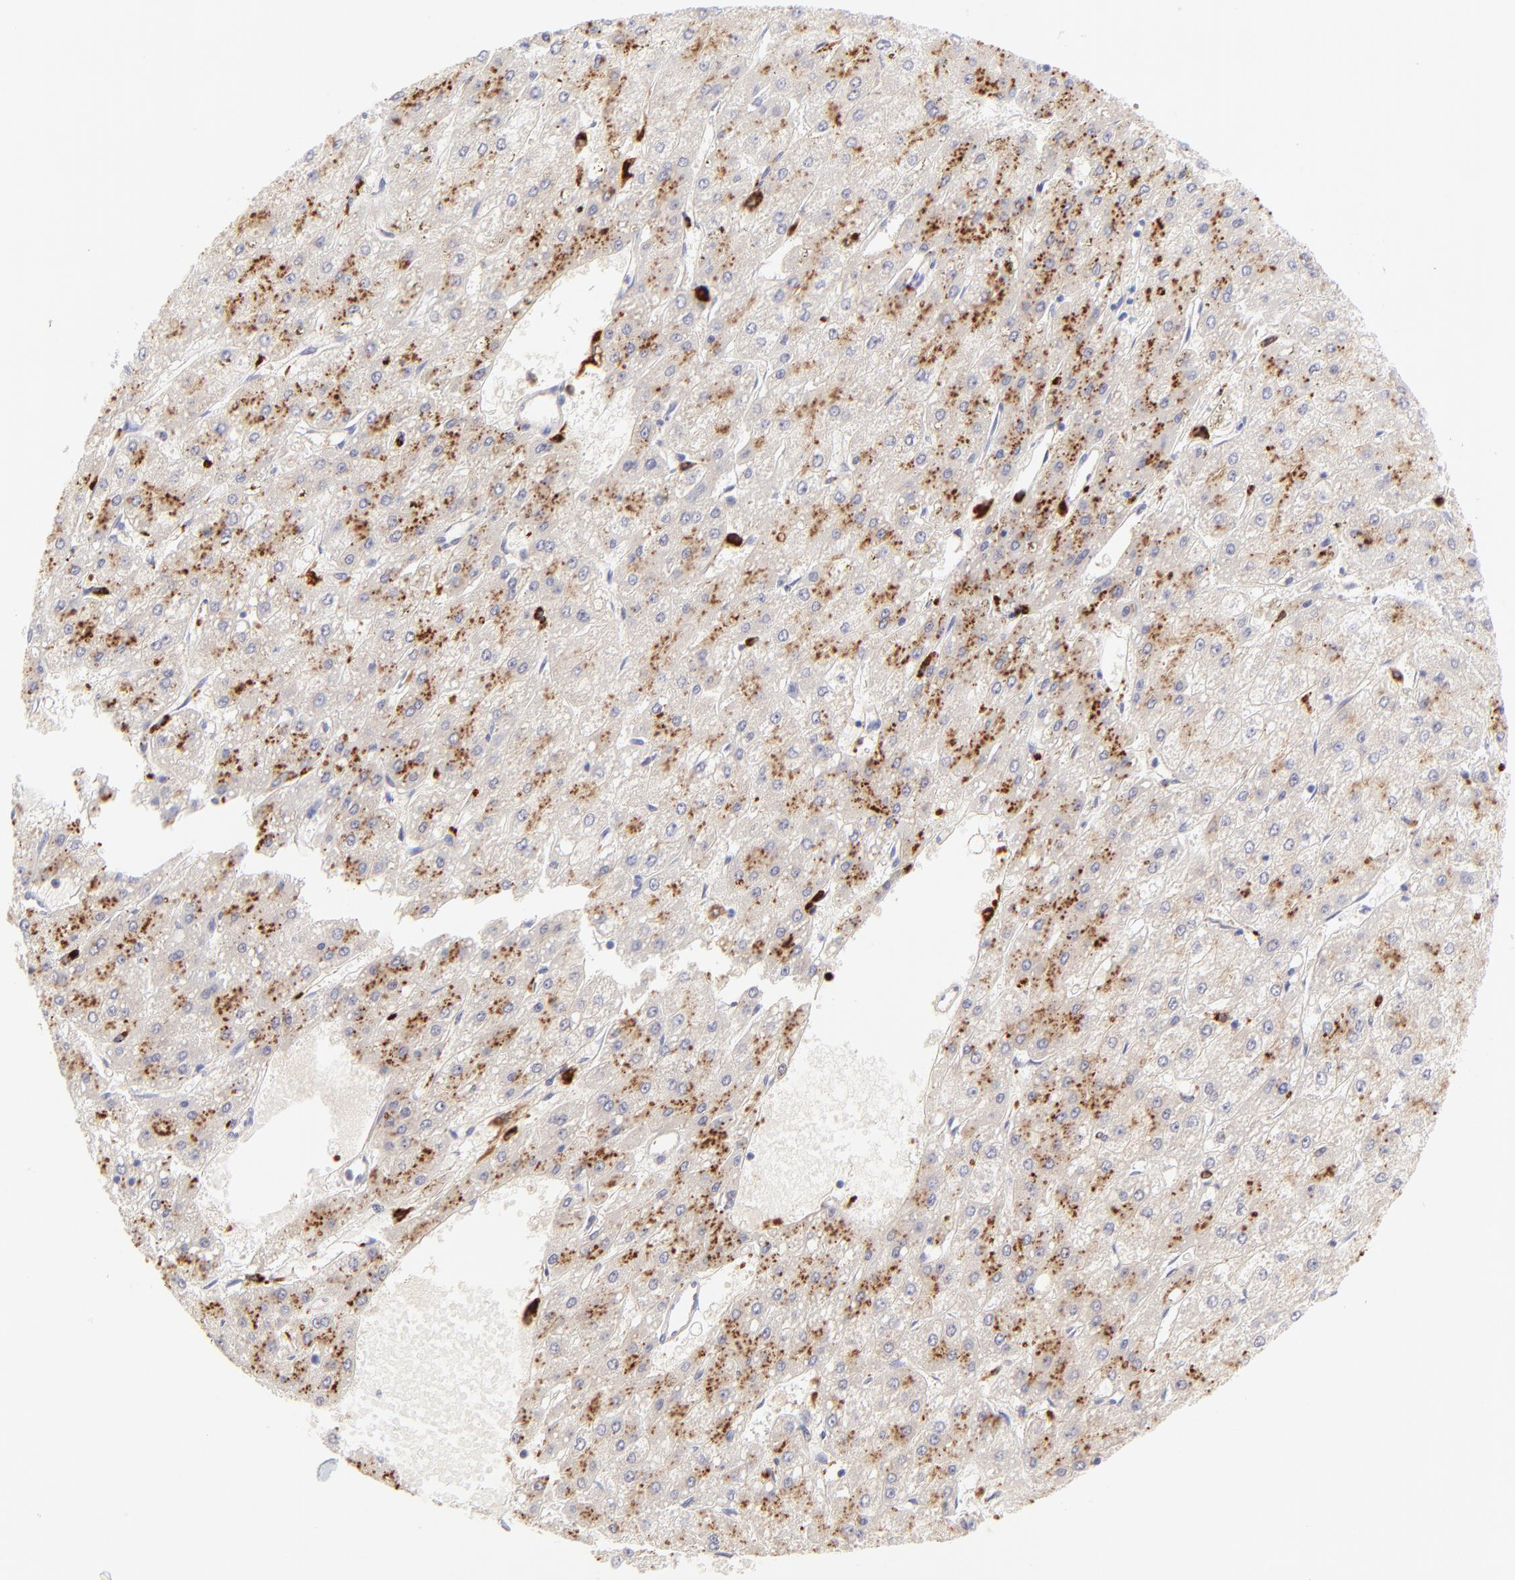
{"staining": {"intensity": "weak", "quantity": ">75%", "location": "cytoplasmic/membranous"}, "tissue": "liver cancer", "cell_type": "Tumor cells", "image_type": "cancer", "snomed": [{"axis": "morphology", "description": "Carcinoma, Hepatocellular, NOS"}, {"axis": "topography", "description": "Liver"}], "caption": "The image exhibits staining of liver hepatocellular carcinoma, revealing weak cytoplasmic/membranous protein expression (brown color) within tumor cells. The staining is performed using DAB brown chromogen to label protein expression. The nuclei are counter-stained blue using hematoxylin.", "gene": "HYAL1", "patient": {"sex": "female", "age": 52}}